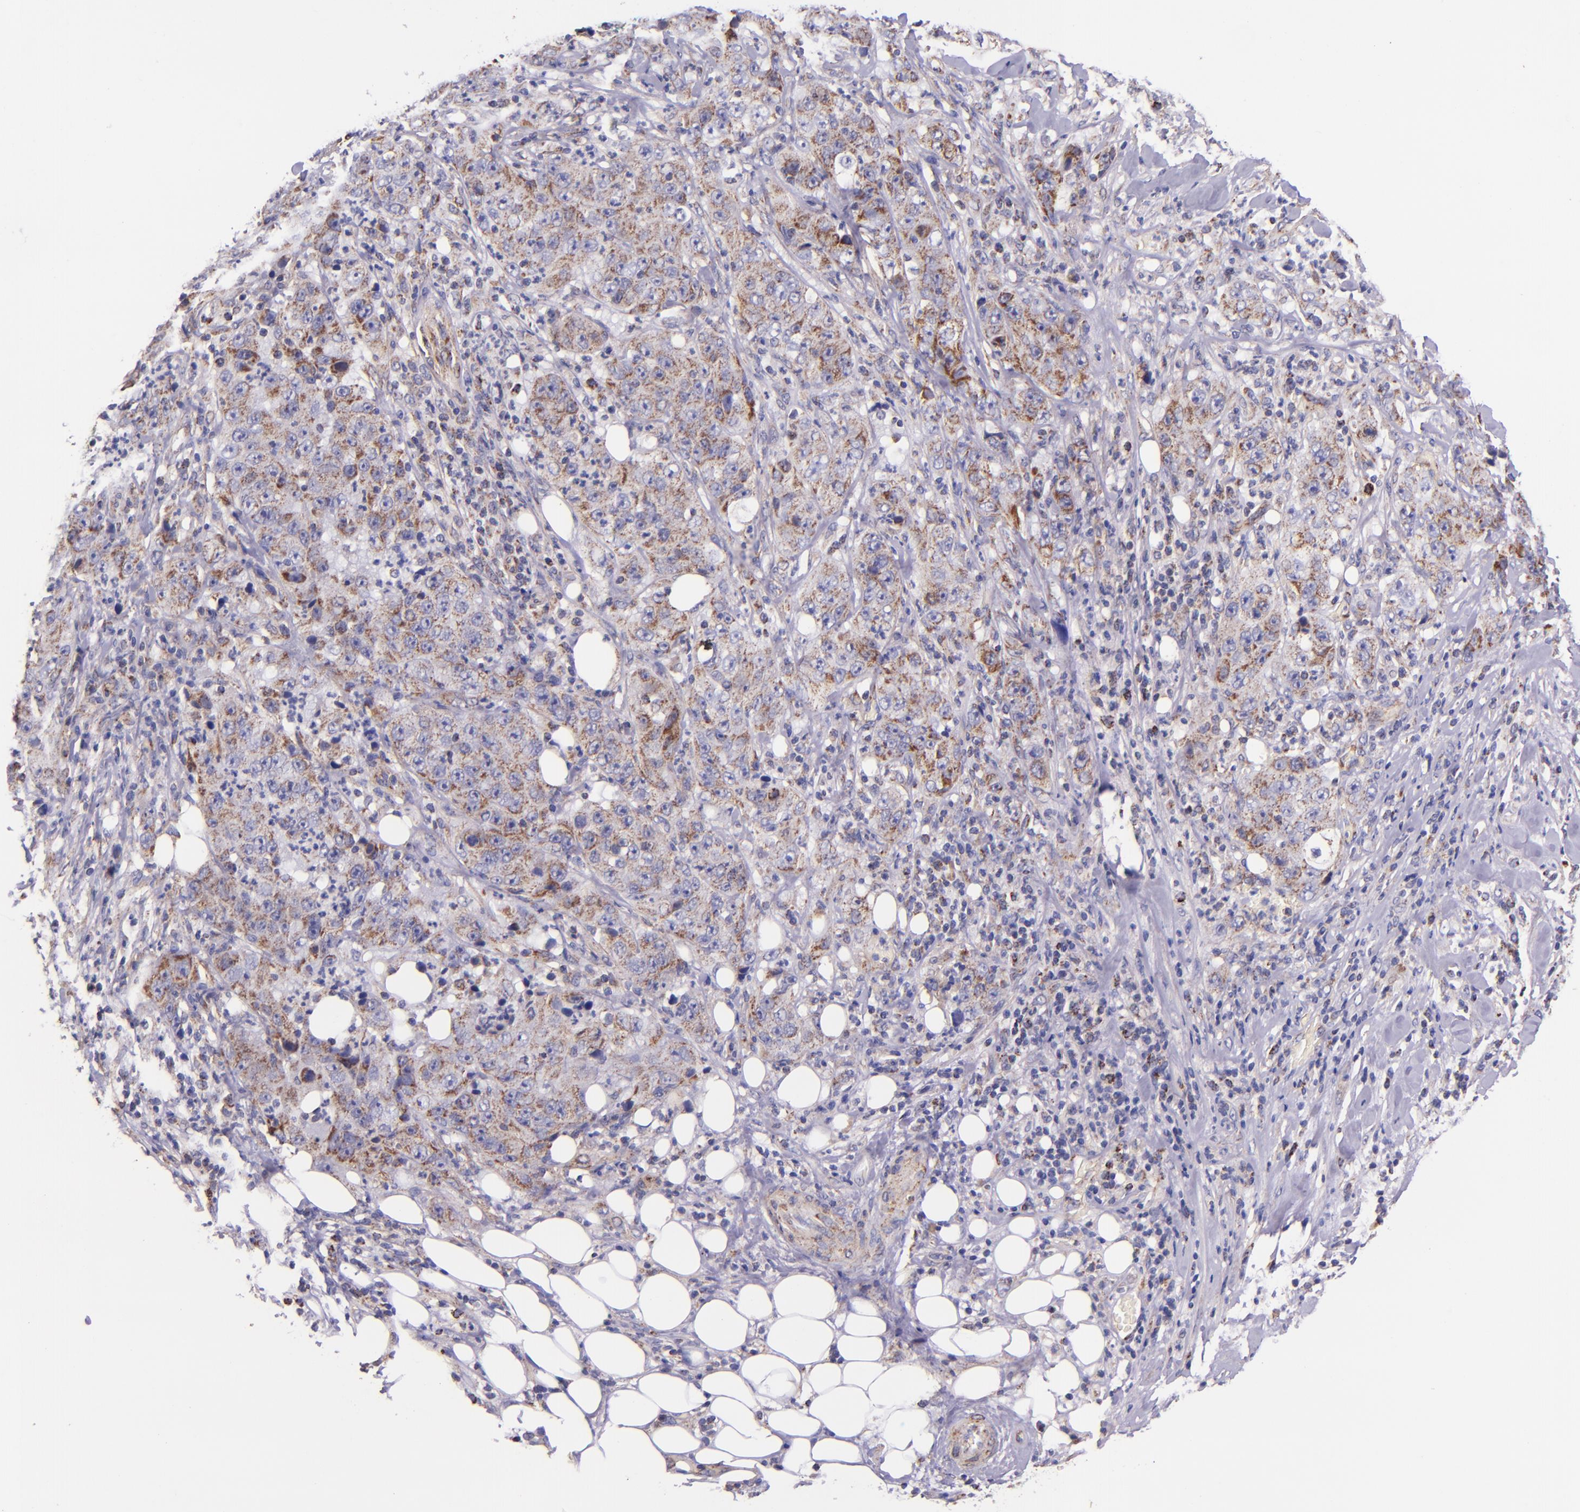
{"staining": {"intensity": "weak", "quantity": ">75%", "location": "cytoplasmic/membranous"}, "tissue": "lung cancer", "cell_type": "Tumor cells", "image_type": "cancer", "snomed": [{"axis": "morphology", "description": "Squamous cell carcinoma, NOS"}, {"axis": "topography", "description": "Lung"}], "caption": "This histopathology image exhibits IHC staining of squamous cell carcinoma (lung), with low weak cytoplasmic/membranous expression in about >75% of tumor cells.", "gene": "IDH3G", "patient": {"sex": "male", "age": 64}}